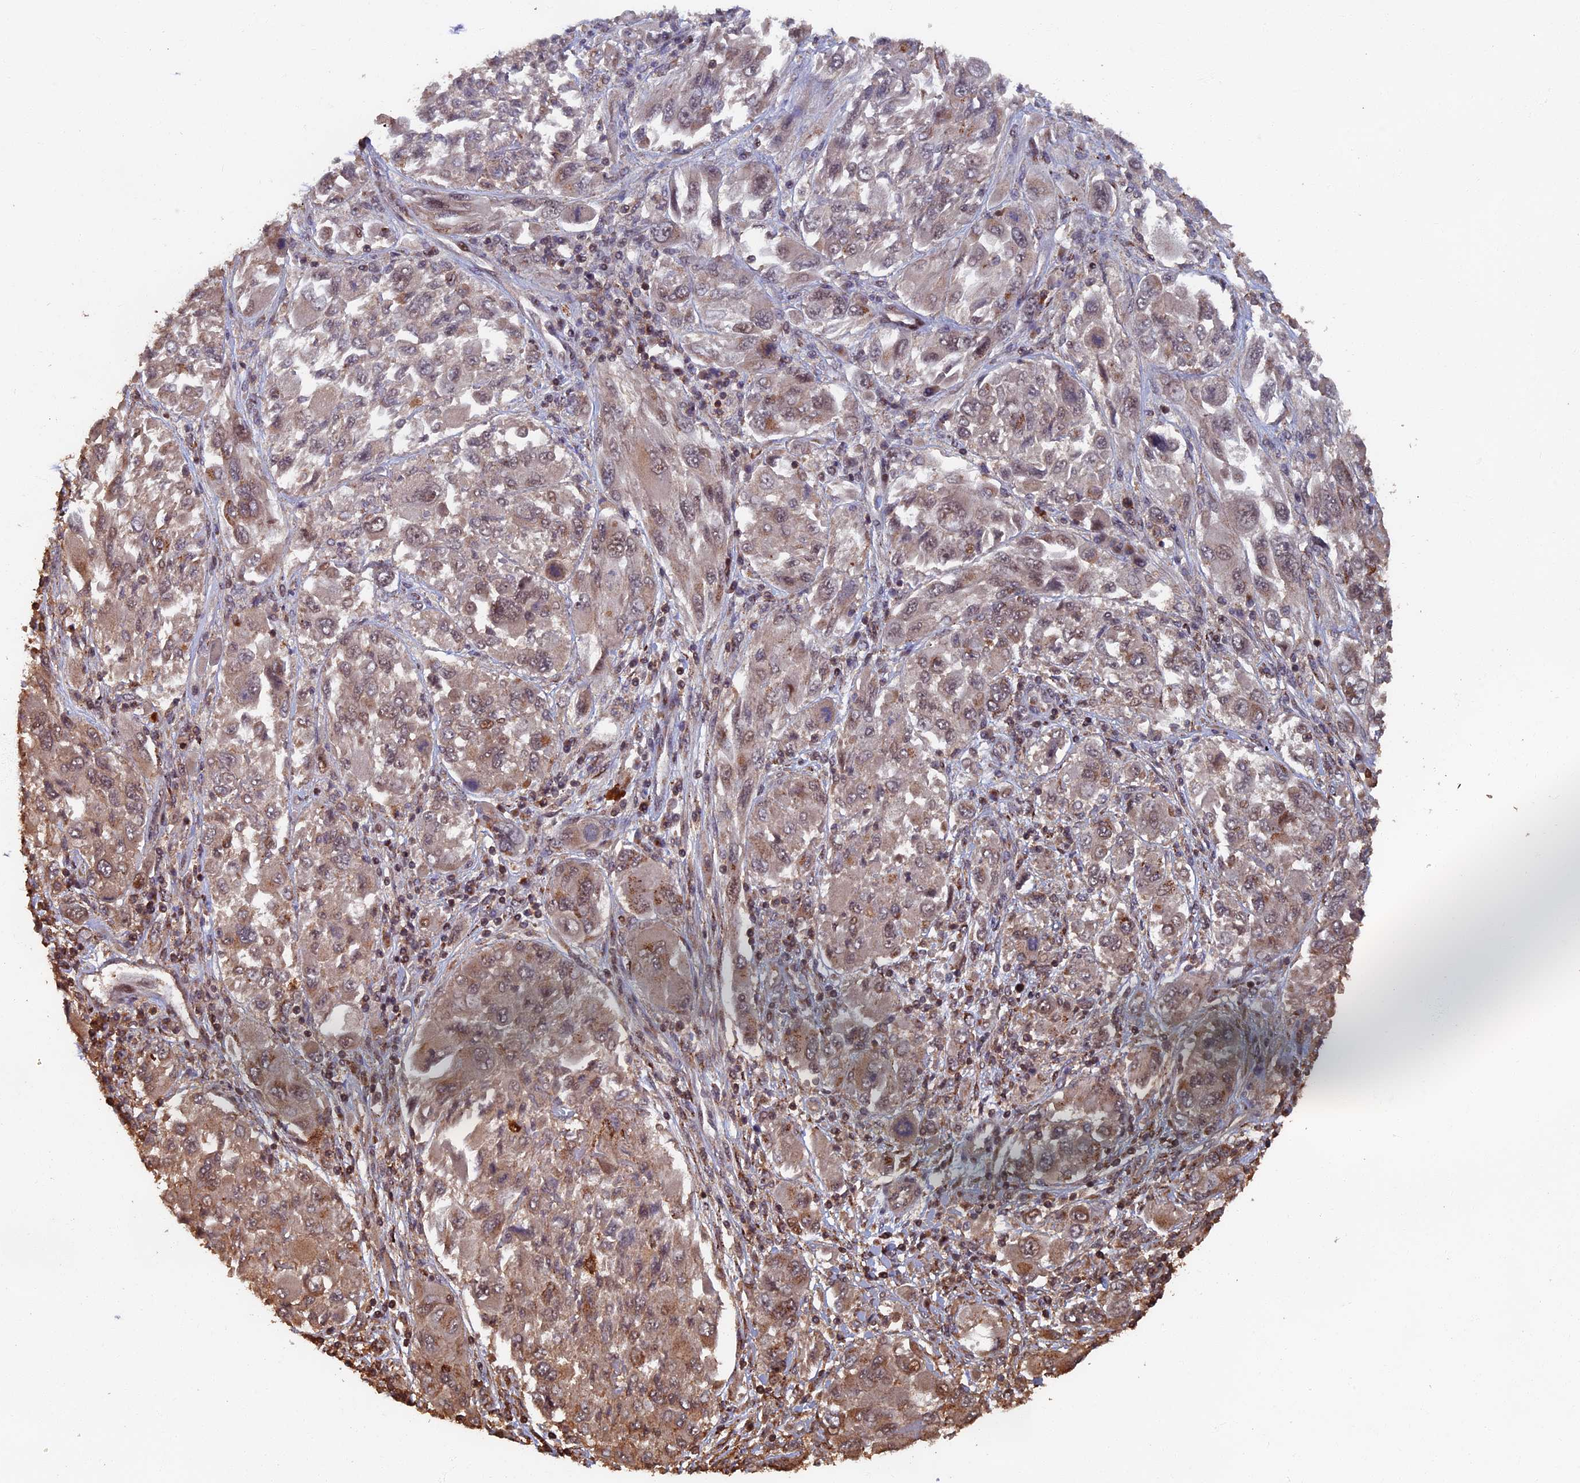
{"staining": {"intensity": "moderate", "quantity": "25%-75%", "location": "cytoplasmic/membranous"}, "tissue": "melanoma", "cell_type": "Tumor cells", "image_type": "cancer", "snomed": [{"axis": "morphology", "description": "Malignant melanoma, NOS"}, {"axis": "topography", "description": "Skin"}], "caption": "The photomicrograph demonstrates staining of melanoma, revealing moderate cytoplasmic/membranous protein expression (brown color) within tumor cells.", "gene": "RASGRF1", "patient": {"sex": "female", "age": 91}}